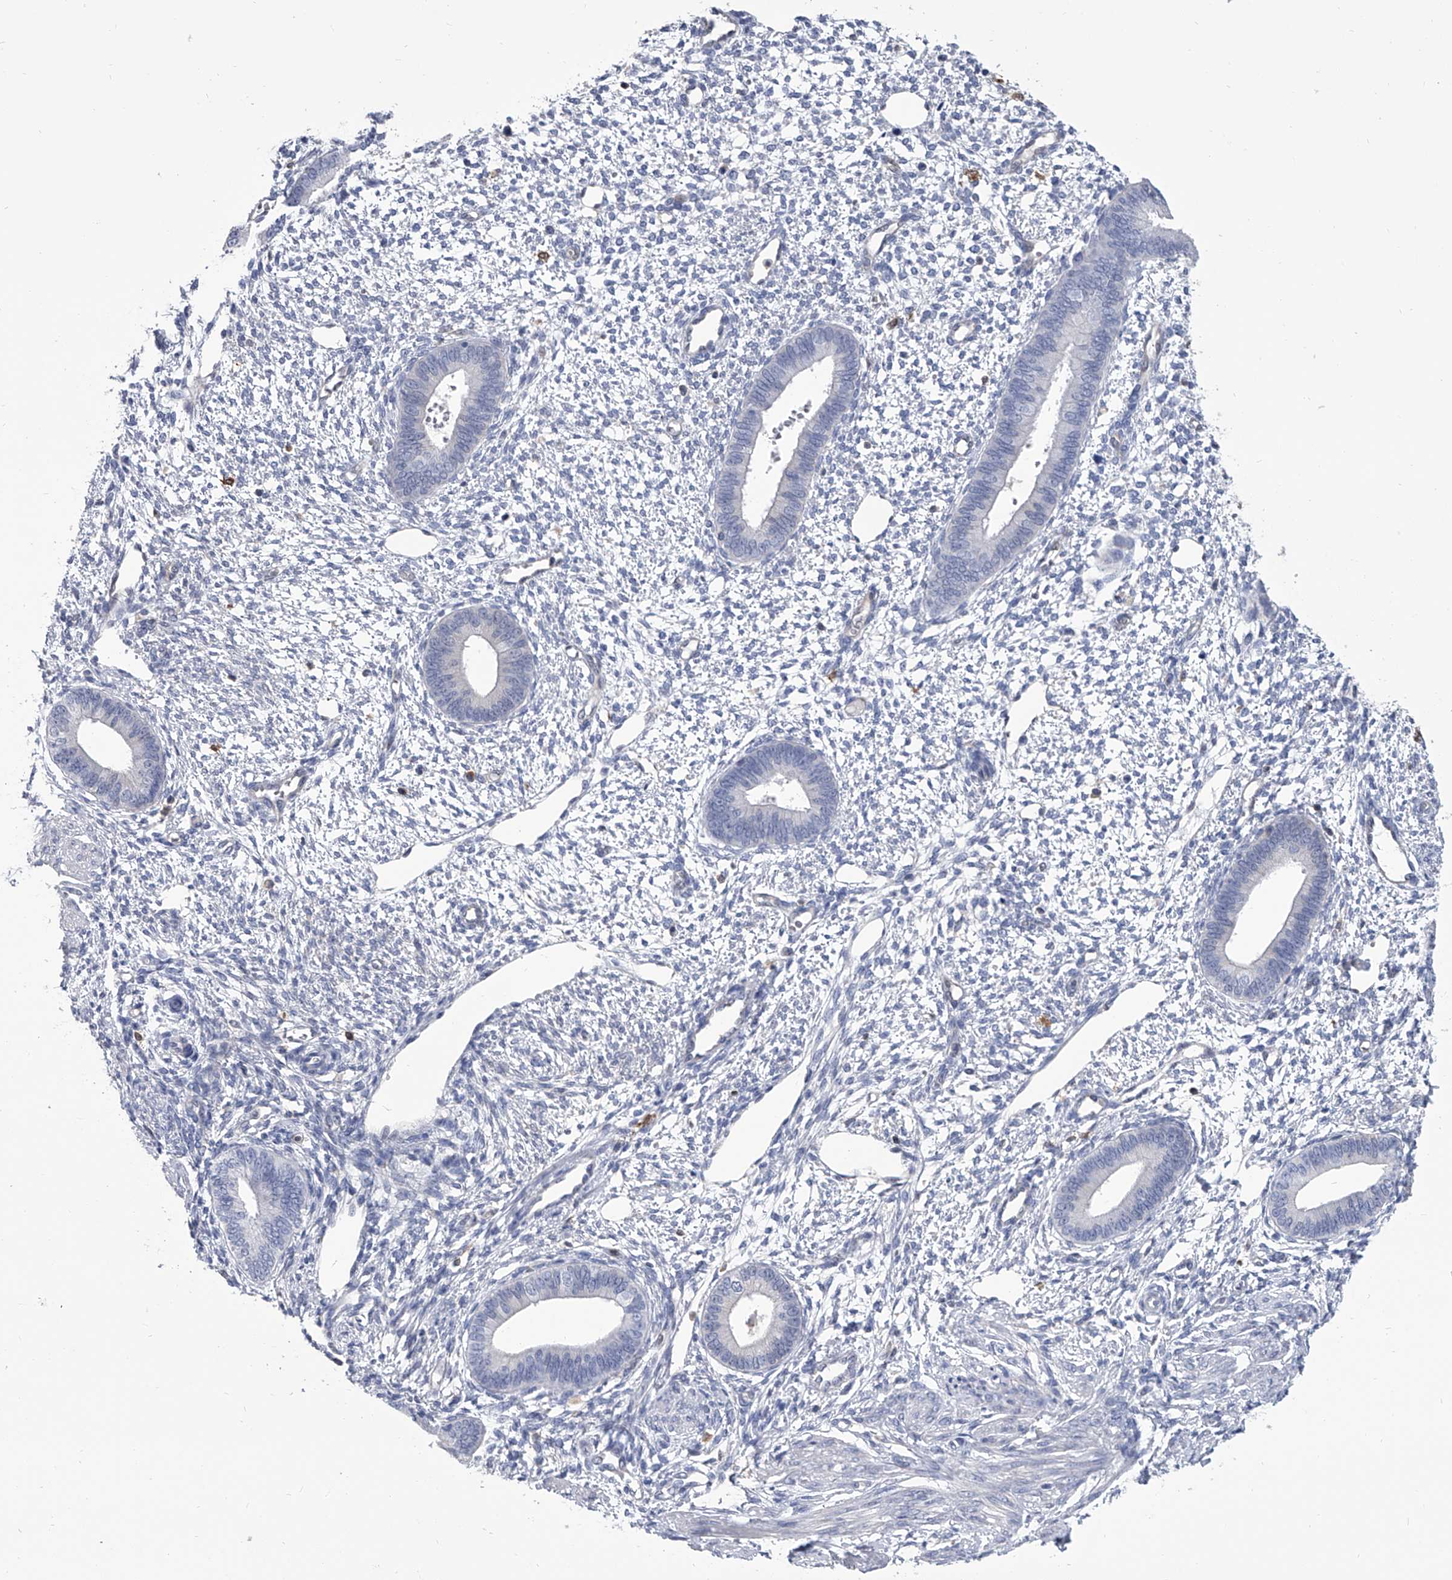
{"staining": {"intensity": "negative", "quantity": "none", "location": "none"}, "tissue": "endometrium", "cell_type": "Cells in endometrial stroma", "image_type": "normal", "snomed": [{"axis": "morphology", "description": "Normal tissue, NOS"}, {"axis": "topography", "description": "Endometrium"}], "caption": "Micrograph shows no significant protein positivity in cells in endometrial stroma of unremarkable endometrium. The staining is performed using DAB (3,3'-diaminobenzidine) brown chromogen with nuclei counter-stained in using hematoxylin.", "gene": "SERPINB9", "patient": {"sex": "female", "age": 46}}